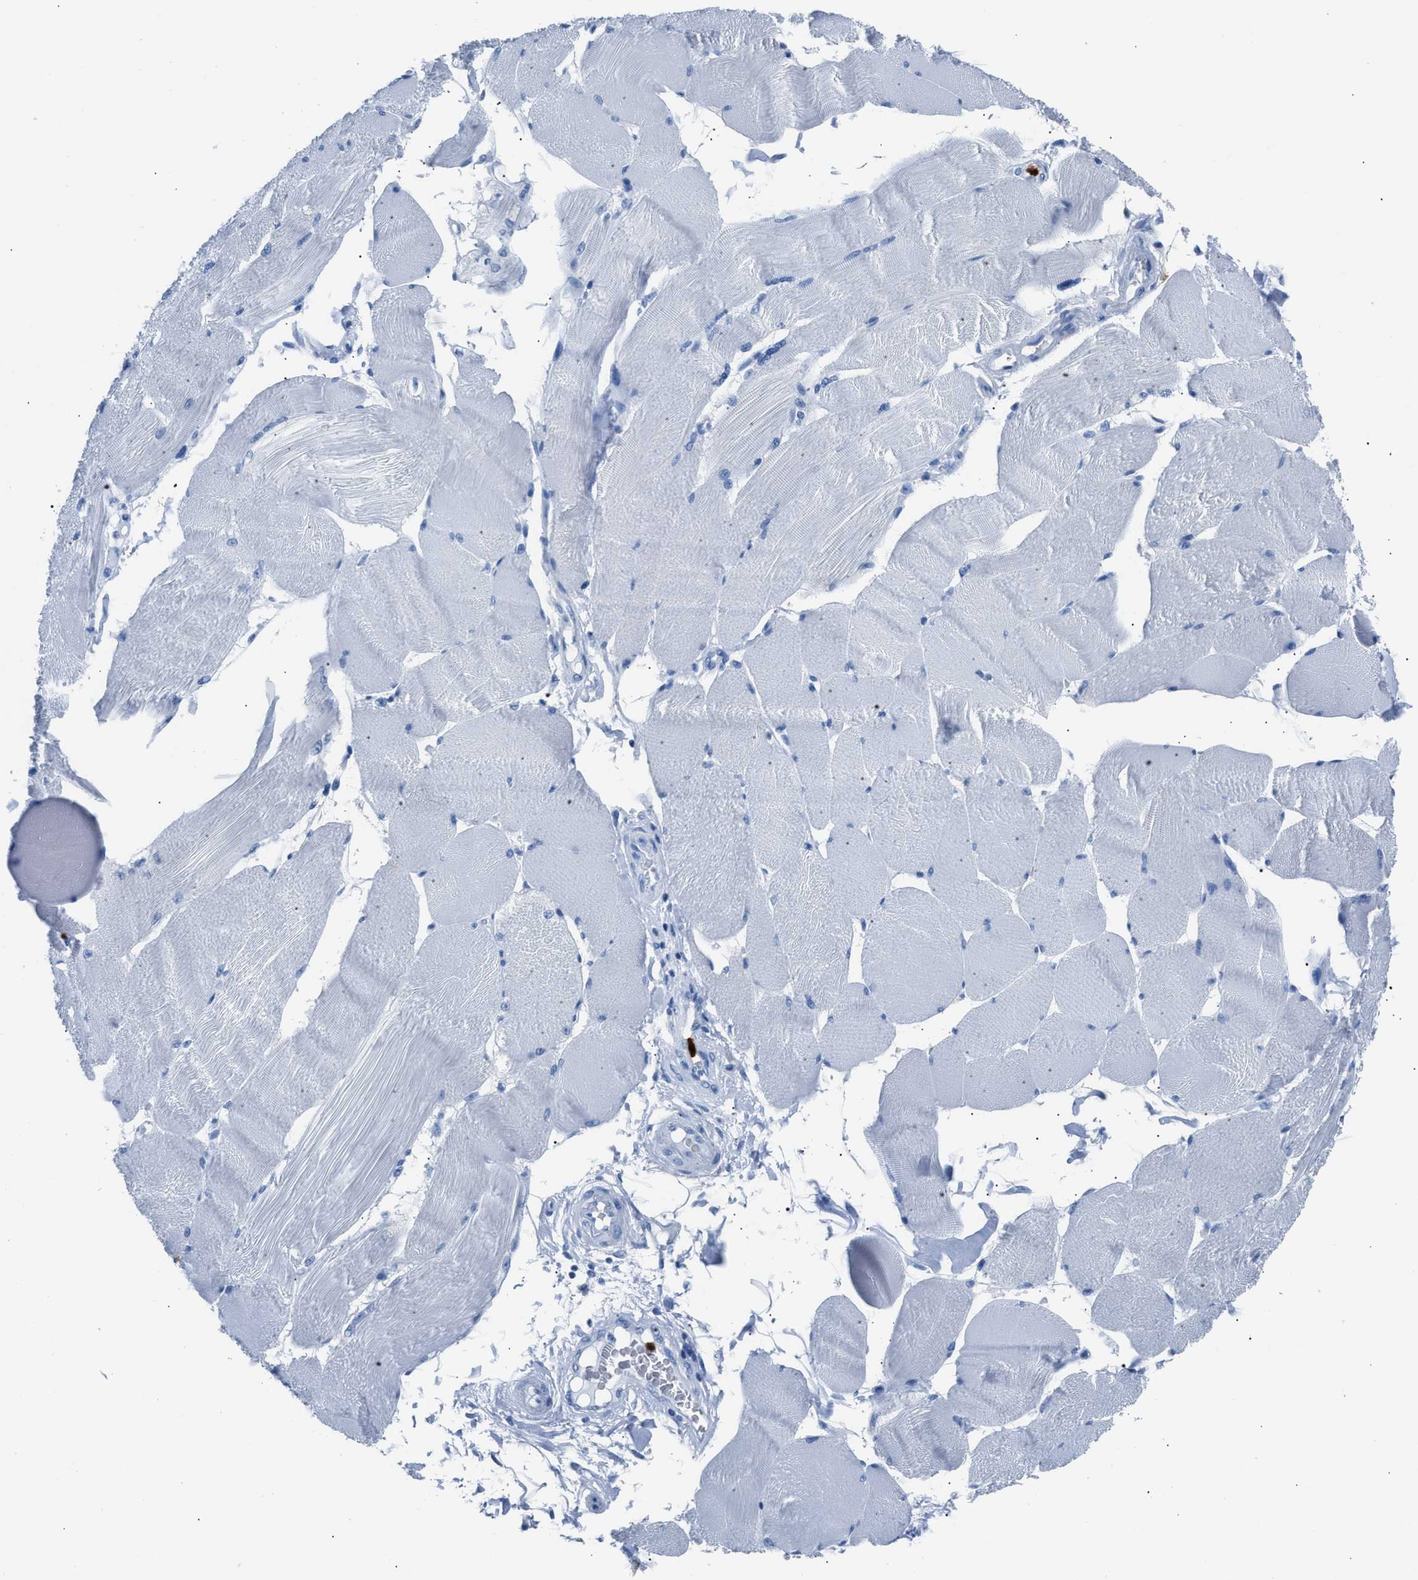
{"staining": {"intensity": "negative", "quantity": "none", "location": "none"}, "tissue": "skeletal muscle", "cell_type": "Myocytes", "image_type": "normal", "snomed": [{"axis": "morphology", "description": "Normal tissue, NOS"}, {"axis": "topography", "description": "Skin"}, {"axis": "topography", "description": "Skeletal muscle"}], "caption": "Histopathology image shows no significant protein positivity in myocytes of unremarkable skeletal muscle.", "gene": "S100P", "patient": {"sex": "male", "age": 83}}